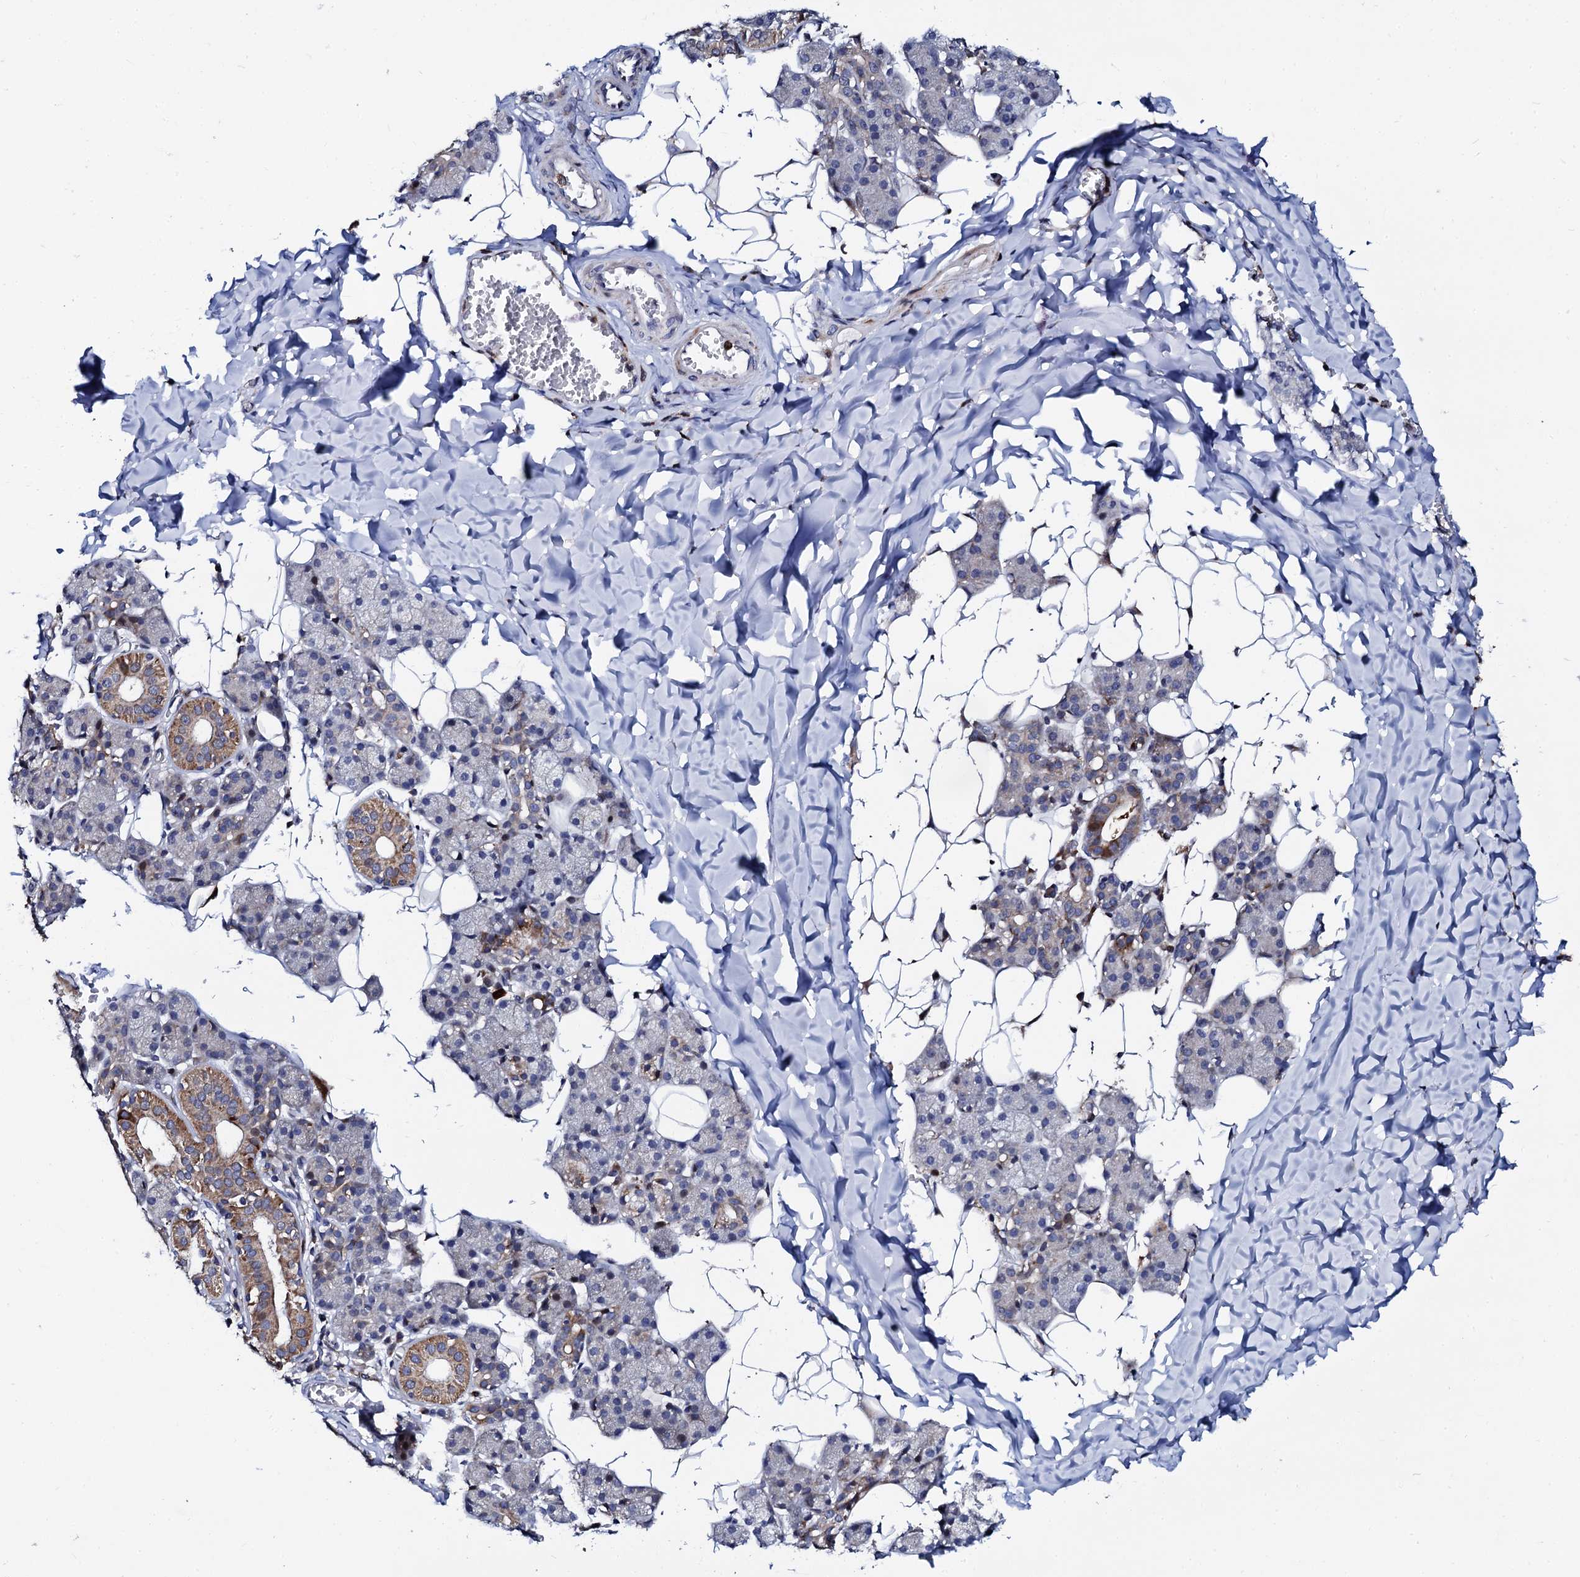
{"staining": {"intensity": "moderate", "quantity": "<25%", "location": "cytoplasmic/membranous"}, "tissue": "salivary gland", "cell_type": "Glandular cells", "image_type": "normal", "snomed": [{"axis": "morphology", "description": "Normal tissue, NOS"}, {"axis": "topography", "description": "Salivary gland"}], "caption": "This photomicrograph reveals immunohistochemistry (IHC) staining of unremarkable human salivary gland, with low moderate cytoplasmic/membranous positivity in approximately <25% of glandular cells.", "gene": "TCIRG1", "patient": {"sex": "female", "age": 33}}